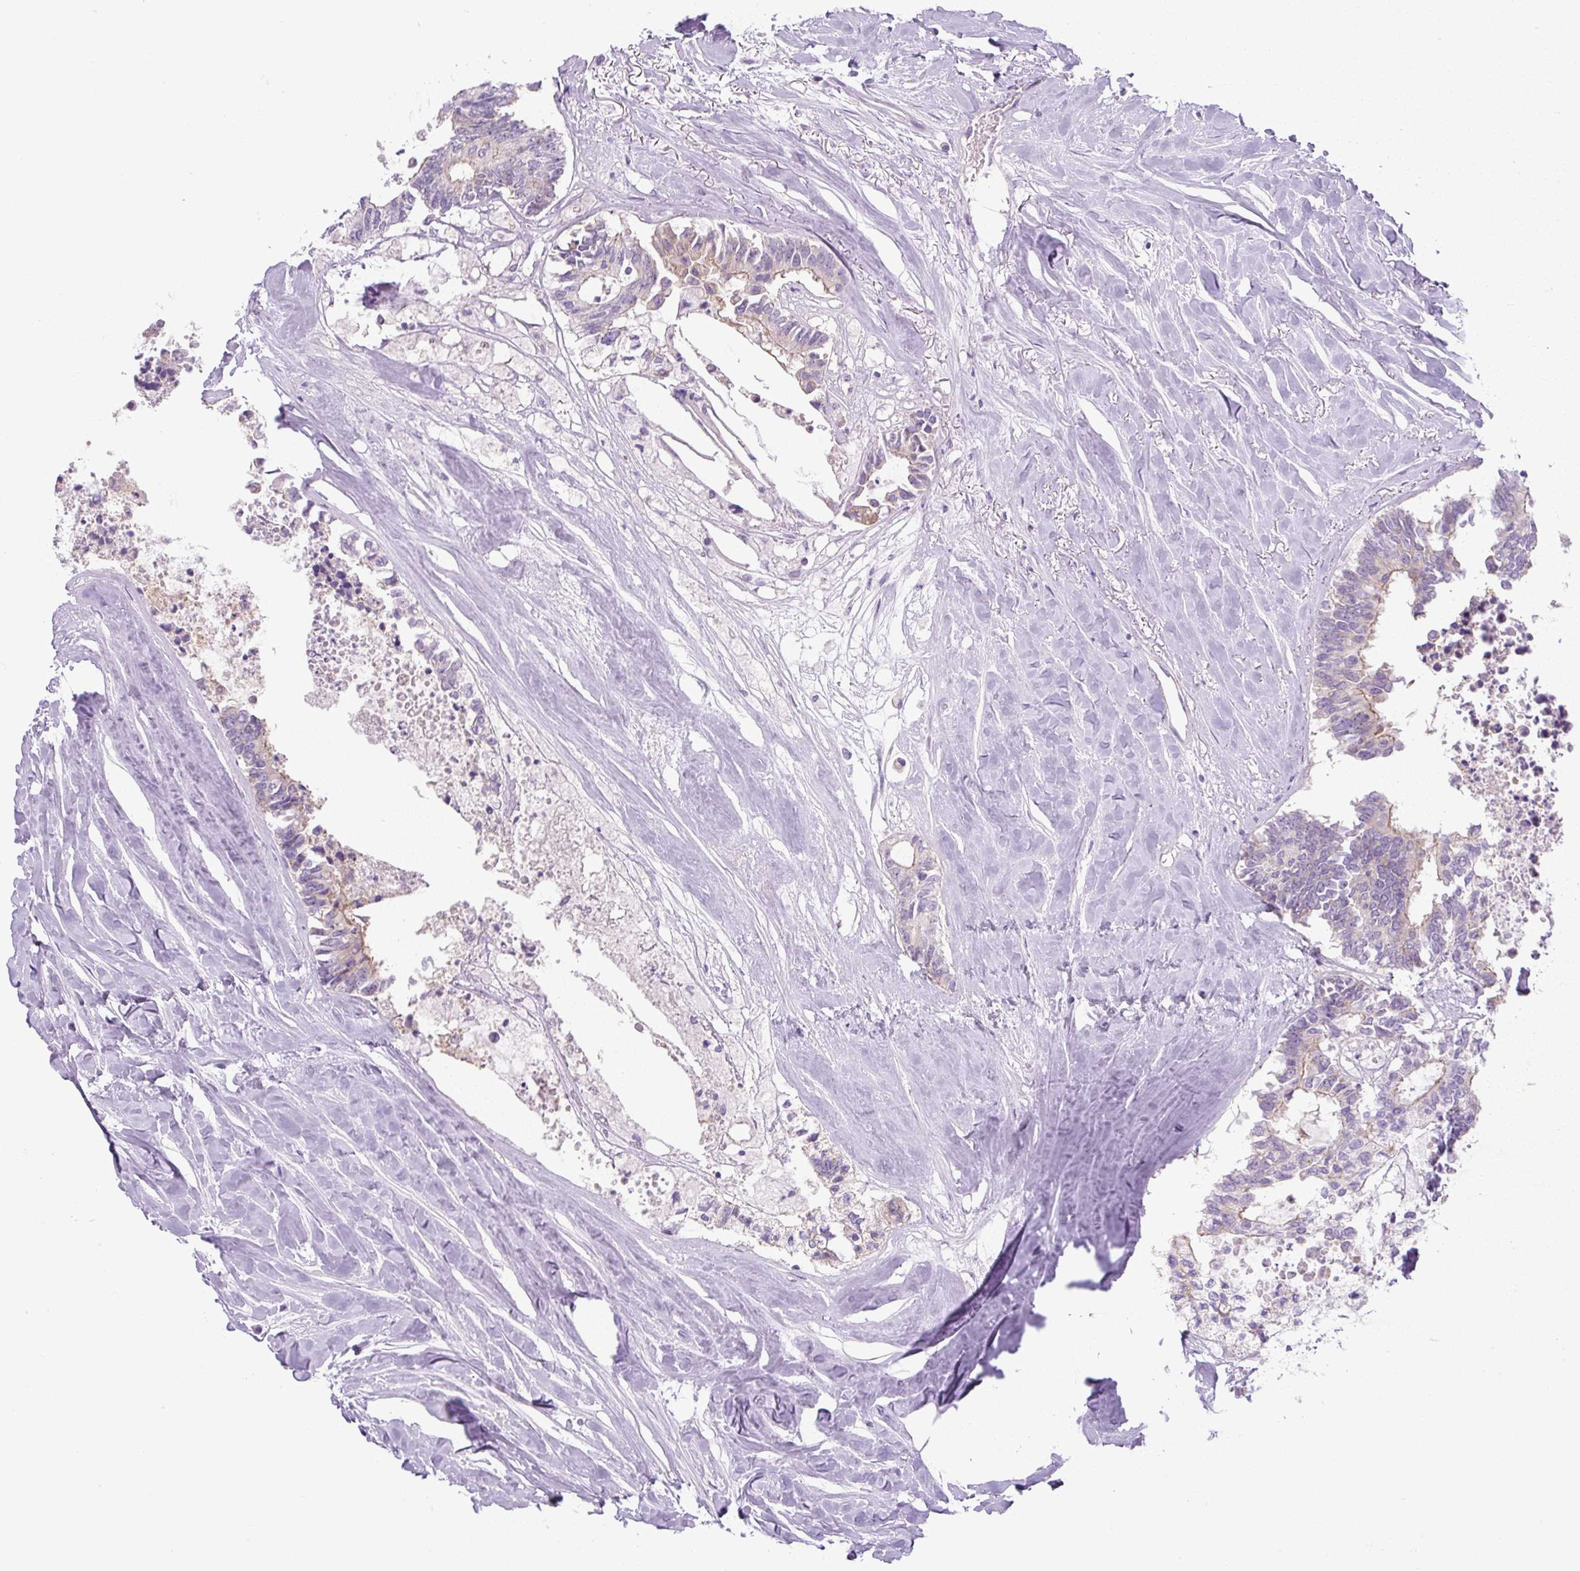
{"staining": {"intensity": "weak", "quantity": "25%-75%", "location": "cytoplasmic/membranous"}, "tissue": "colorectal cancer", "cell_type": "Tumor cells", "image_type": "cancer", "snomed": [{"axis": "morphology", "description": "Adenocarcinoma, NOS"}, {"axis": "topography", "description": "Colon"}, {"axis": "topography", "description": "Rectum"}], "caption": "Human colorectal adenocarcinoma stained with a brown dye reveals weak cytoplasmic/membranous positive expression in about 25%-75% of tumor cells.", "gene": "ADAMTS19", "patient": {"sex": "male", "age": 57}}